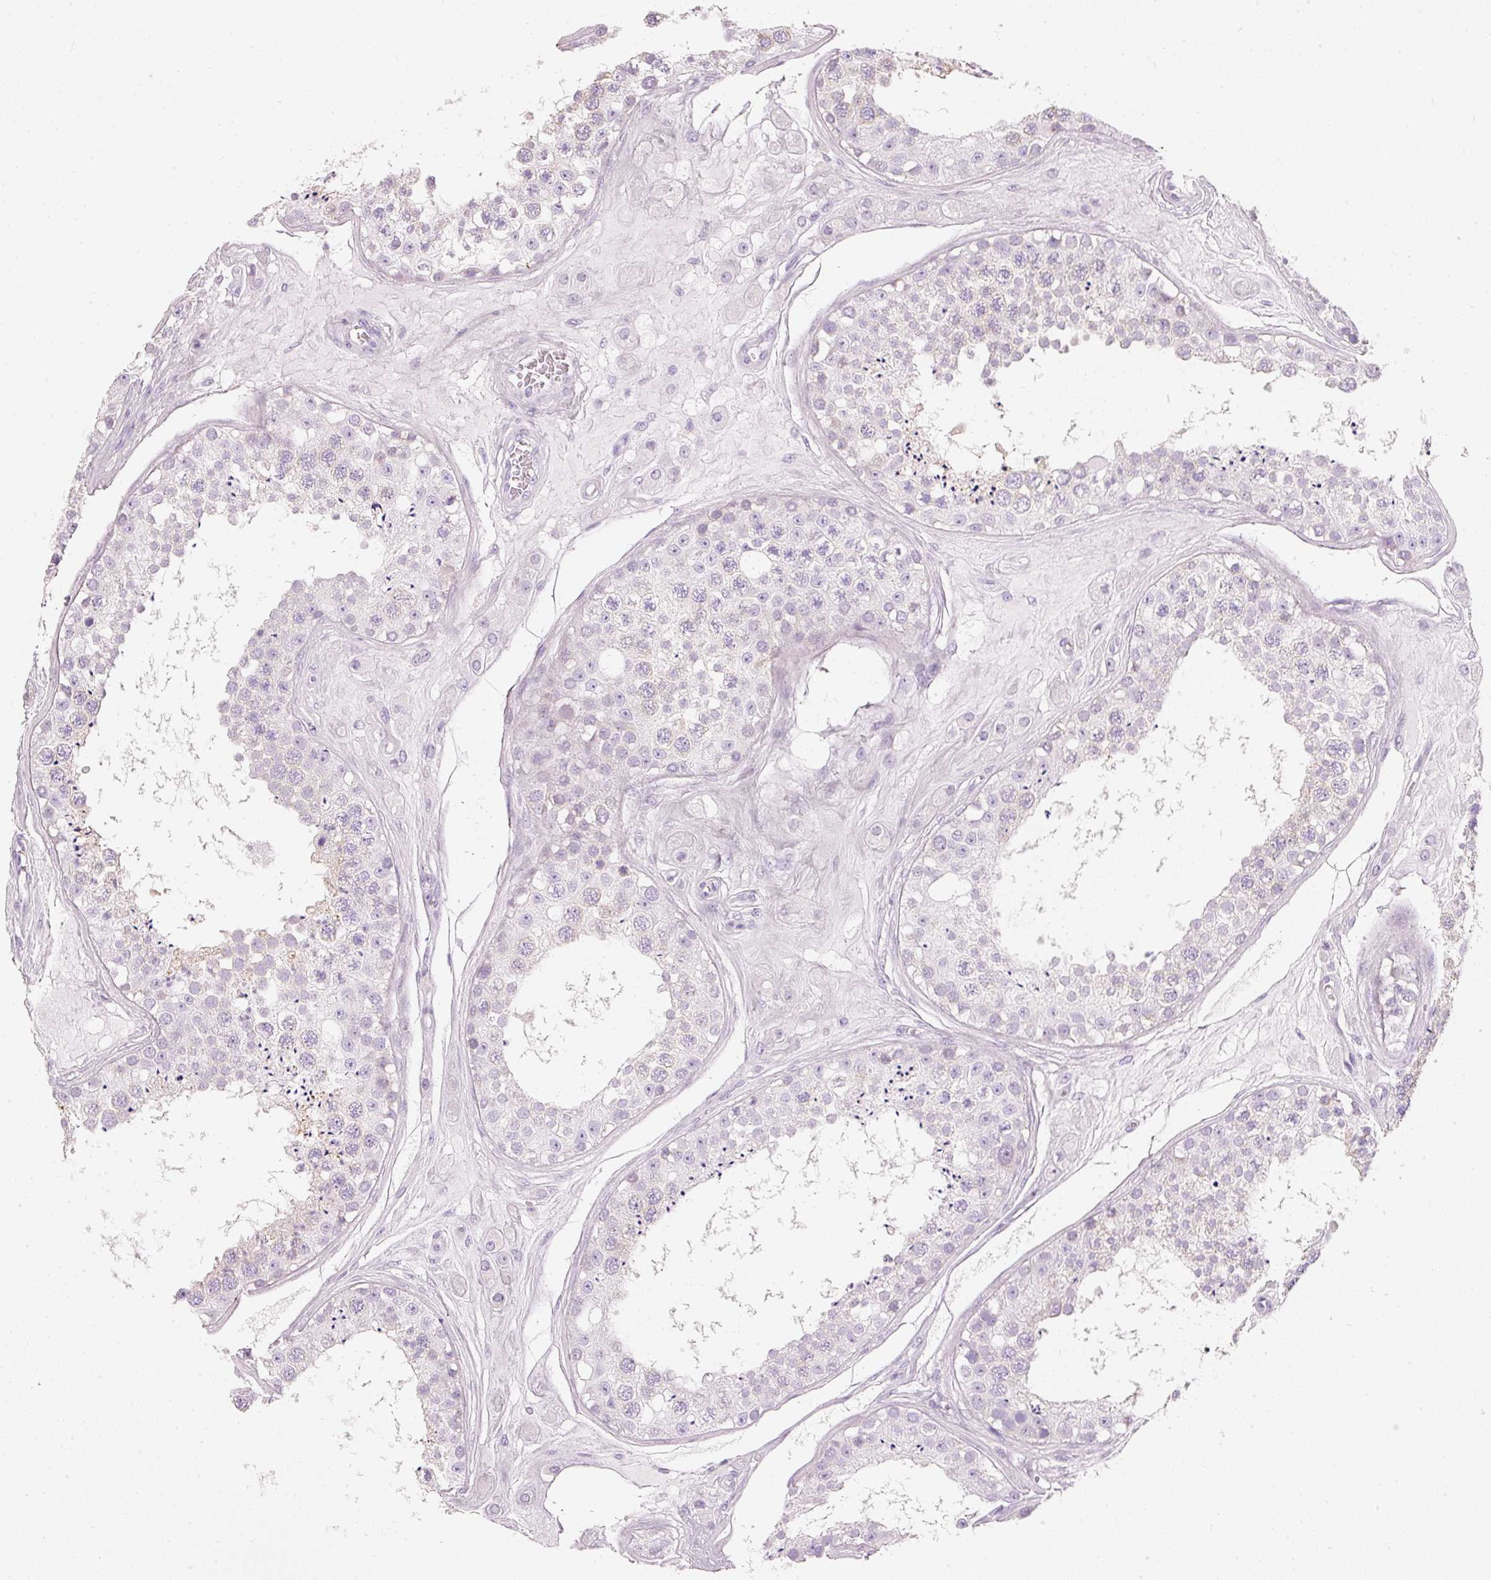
{"staining": {"intensity": "weak", "quantity": "25%-75%", "location": "cytoplasmic/membranous"}, "tissue": "testis", "cell_type": "Cells in seminiferous ducts", "image_type": "normal", "snomed": [{"axis": "morphology", "description": "Normal tissue, NOS"}, {"axis": "topography", "description": "Testis"}], "caption": "Immunohistochemistry (IHC) histopathology image of normal testis: human testis stained using immunohistochemistry (IHC) demonstrates low levels of weak protein expression localized specifically in the cytoplasmic/membranous of cells in seminiferous ducts, appearing as a cytoplasmic/membranous brown color.", "gene": "PDXDC1", "patient": {"sex": "male", "age": 25}}